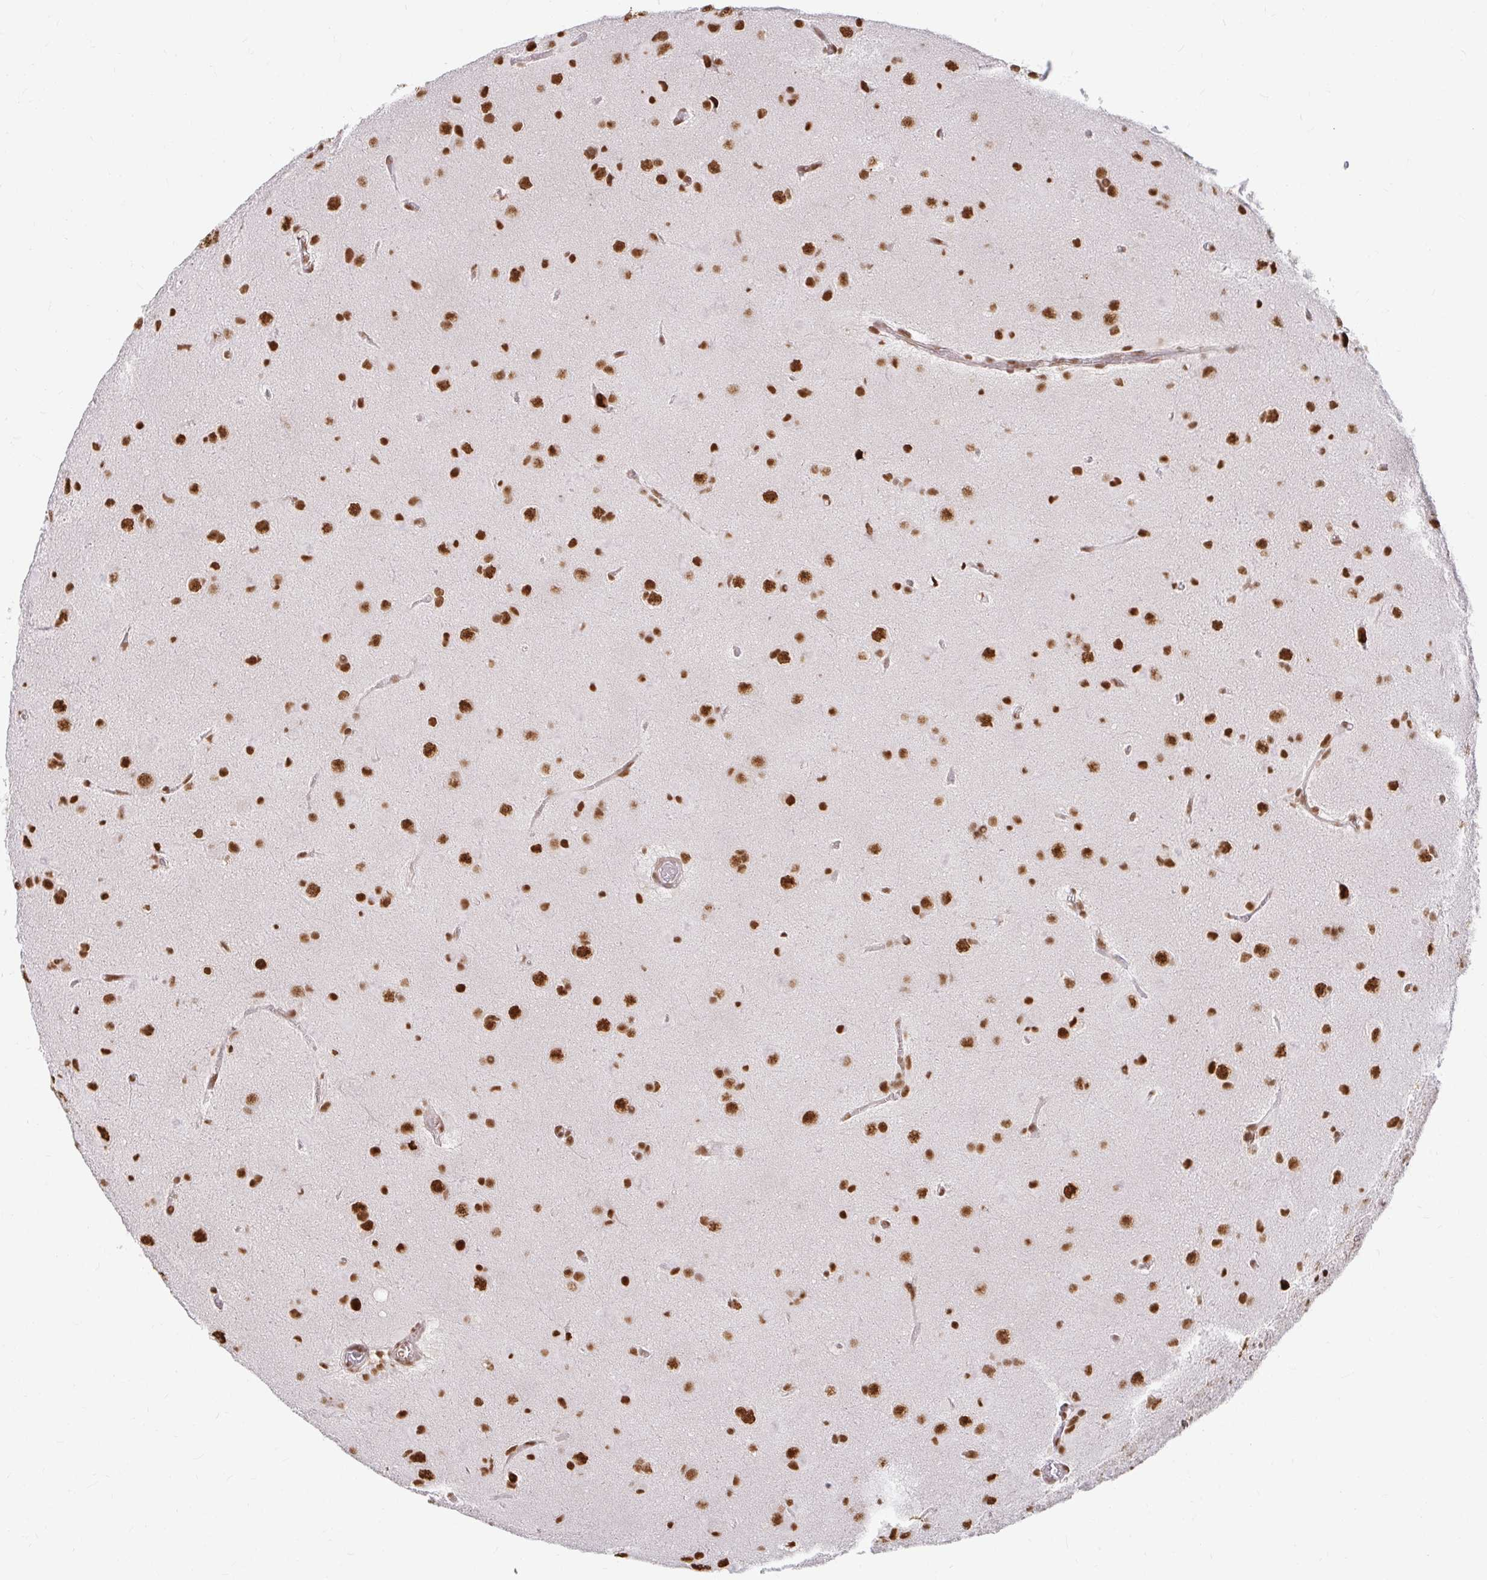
{"staining": {"intensity": "strong", "quantity": ">75%", "location": "nuclear"}, "tissue": "glioma", "cell_type": "Tumor cells", "image_type": "cancer", "snomed": [{"axis": "morphology", "description": "Glioma, malignant, Low grade"}, {"axis": "topography", "description": "Brain"}], "caption": "Glioma tissue demonstrates strong nuclear positivity in approximately >75% of tumor cells, visualized by immunohistochemistry.", "gene": "HNRNPU", "patient": {"sex": "male", "age": 58}}